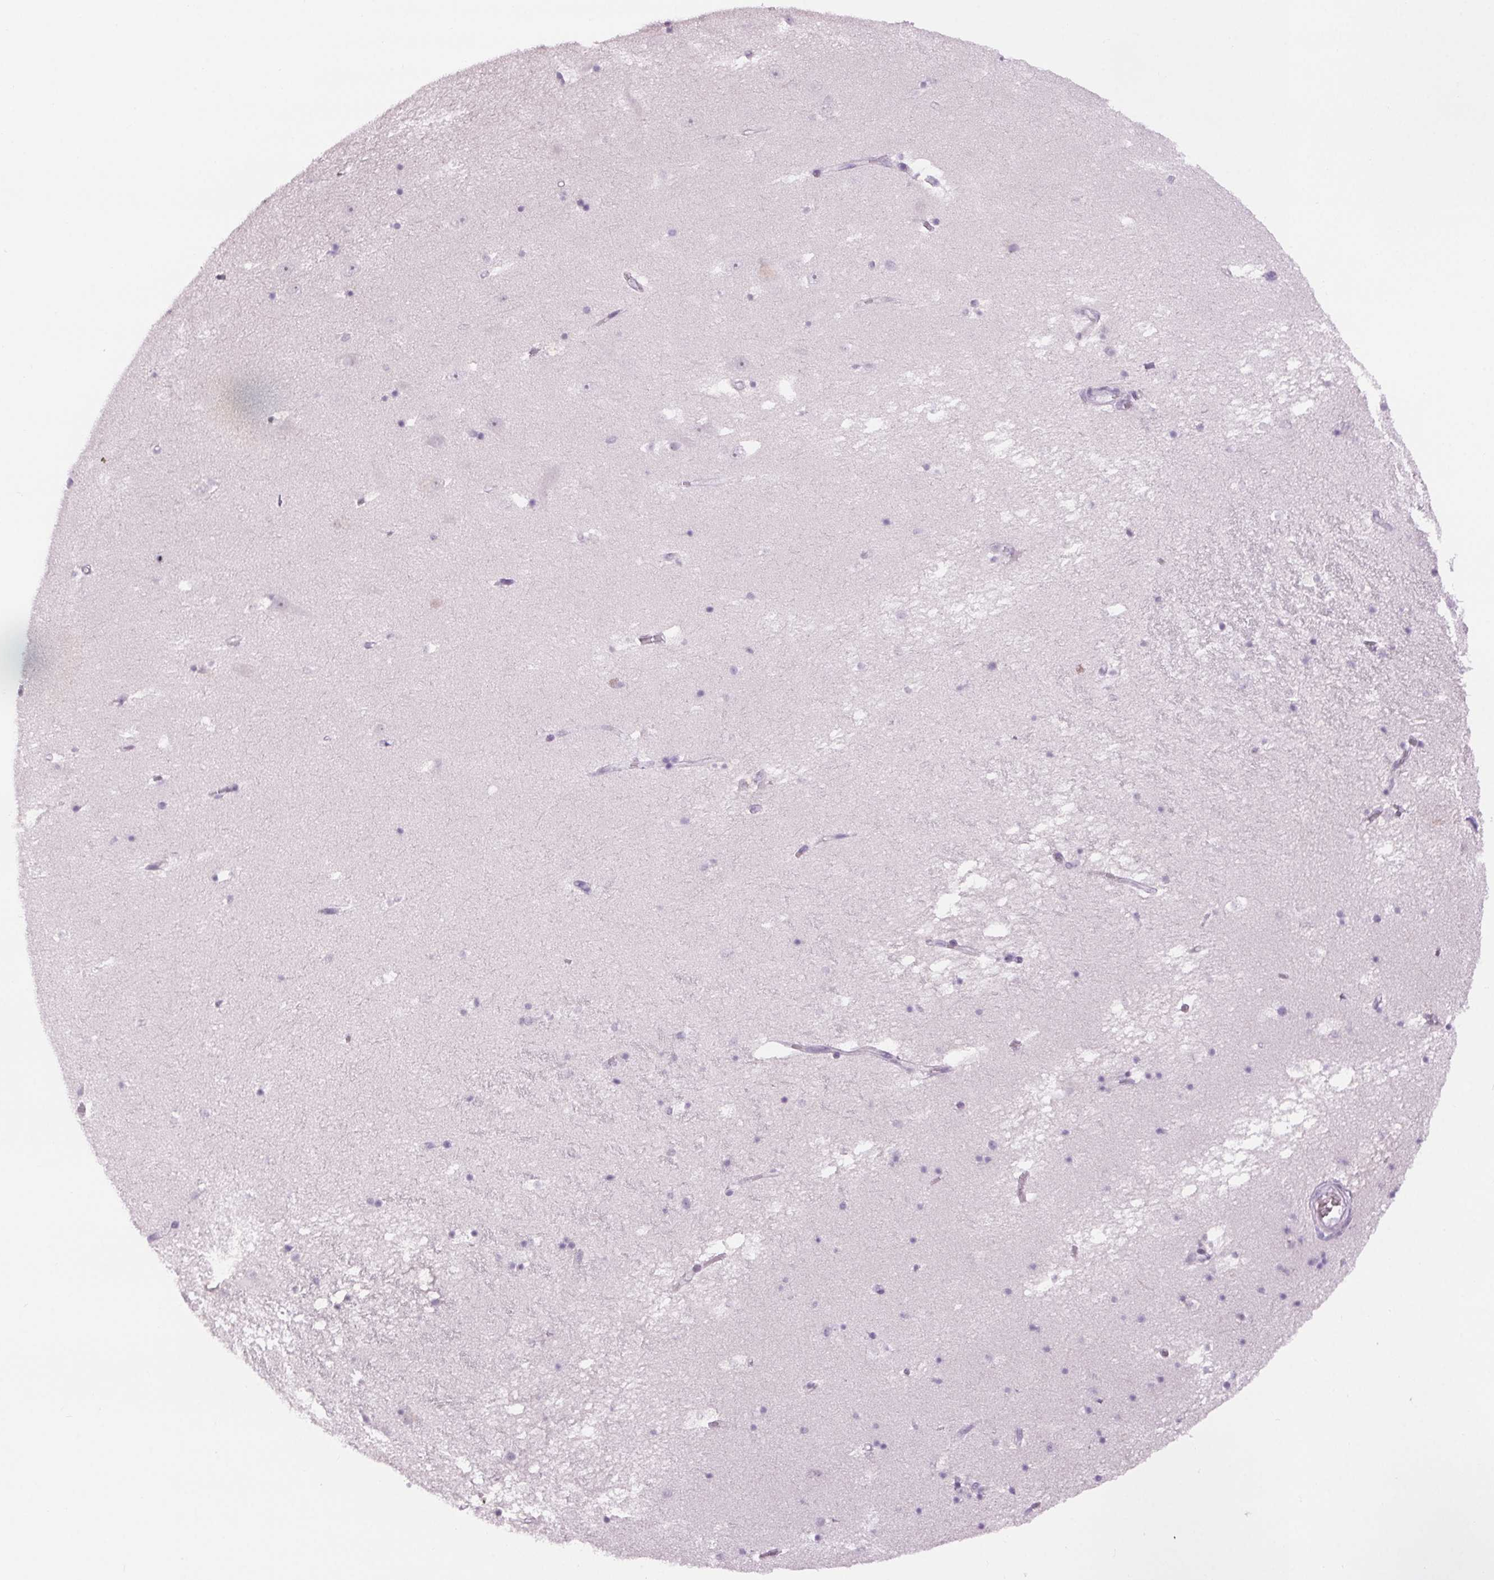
{"staining": {"intensity": "negative", "quantity": "none", "location": "none"}, "tissue": "hippocampus", "cell_type": "Glial cells", "image_type": "normal", "snomed": [{"axis": "morphology", "description": "Normal tissue, NOS"}, {"axis": "topography", "description": "Hippocampus"}], "caption": "A high-resolution histopathology image shows IHC staining of normal hippocampus, which demonstrates no significant positivity in glial cells. Nuclei are stained in blue.", "gene": "SLC6A19", "patient": {"sex": "male", "age": 58}}